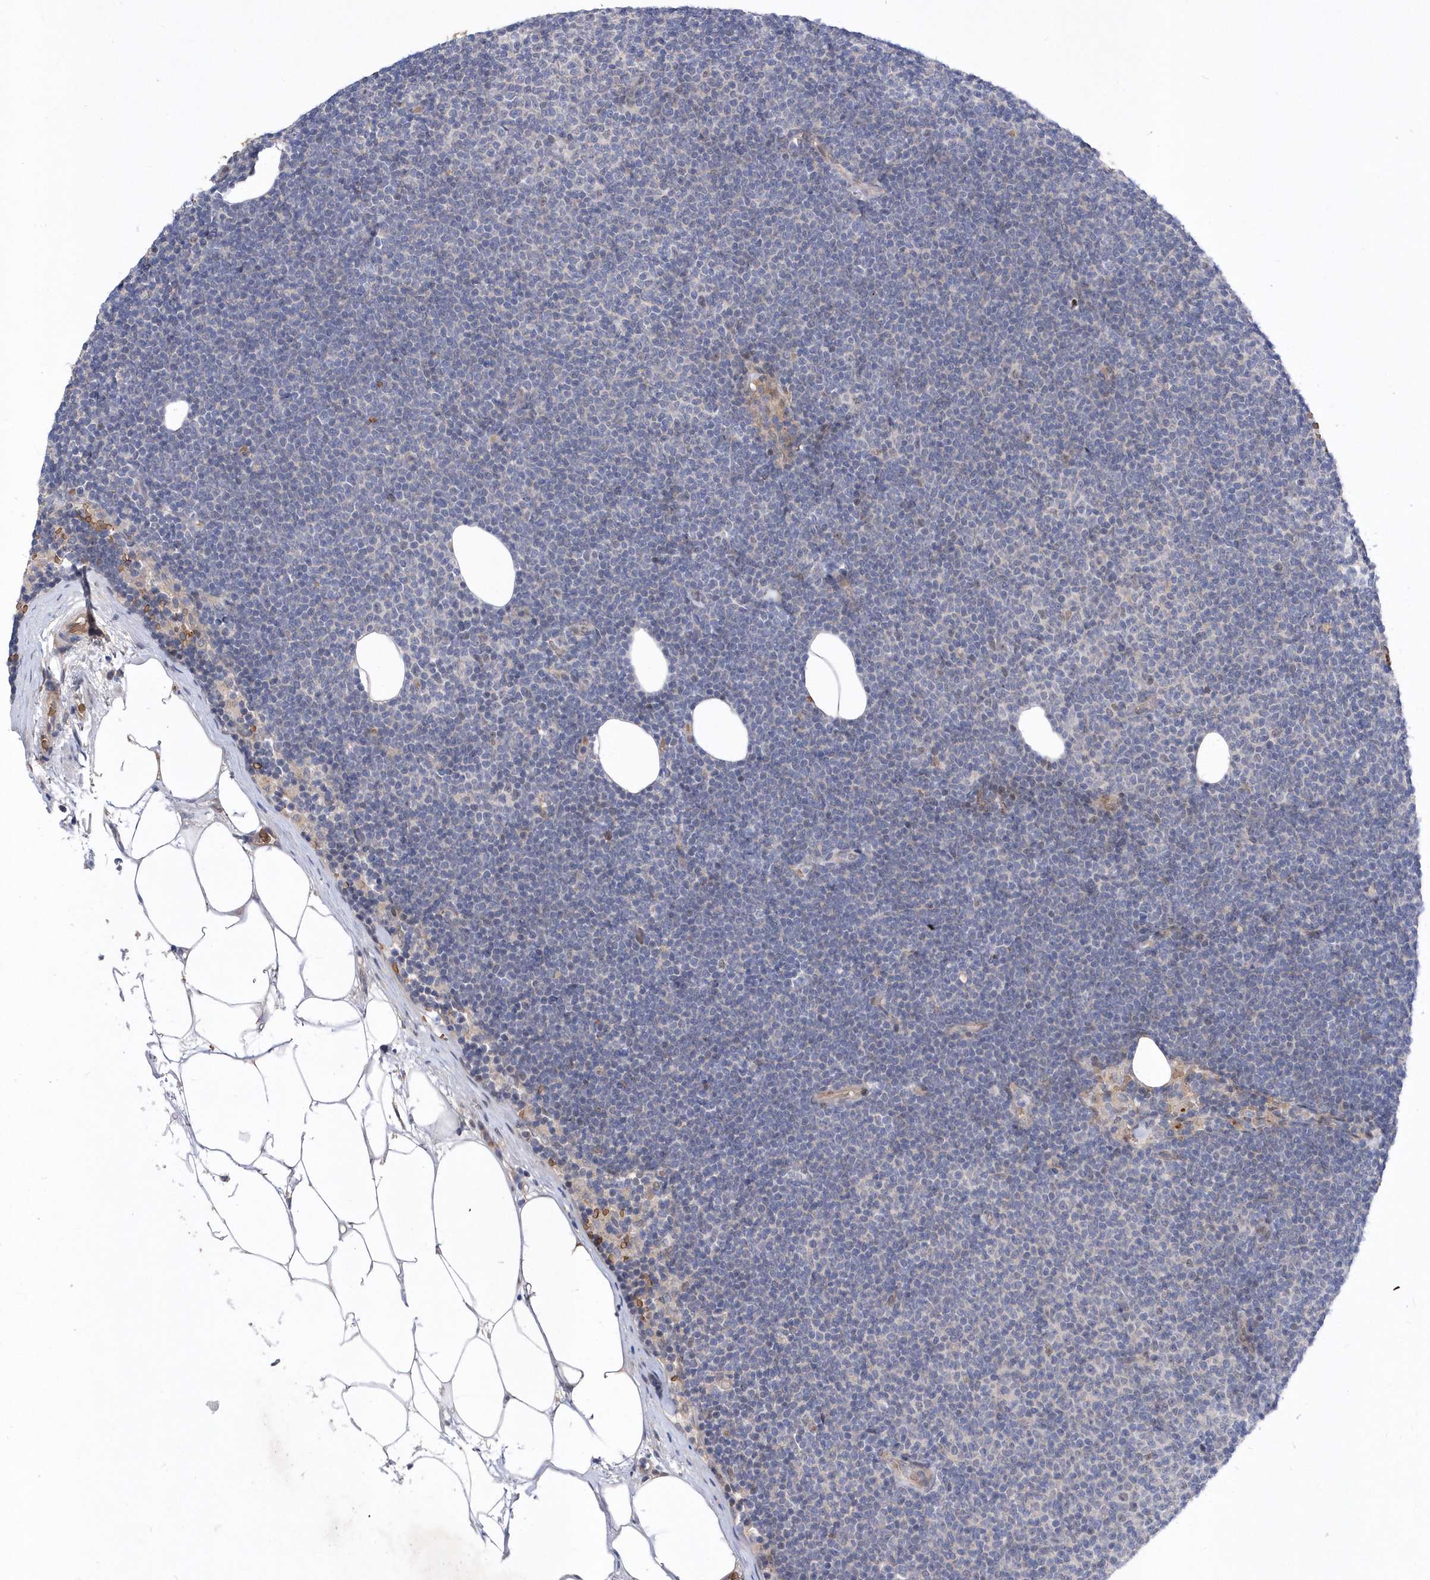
{"staining": {"intensity": "negative", "quantity": "none", "location": "none"}, "tissue": "lymphoma", "cell_type": "Tumor cells", "image_type": "cancer", "snomed": [{"axis": "morphology", "description": "Malignant lymphoma, non-Hodgkin's type, Low grade"}, {"axis": "topography", "description": "Lymph node"}], "caption": "This micrograph is of malignant lymphoma, non-Hodgkin's type (low-grade) stained with immunohistochemistry (IHC) to label a protein in brown with the nuclei are counter-stained blue. There is no staining in tumor cells.", "gene": "ZNF875", "patient": {"sex": "female", "age": 53}}